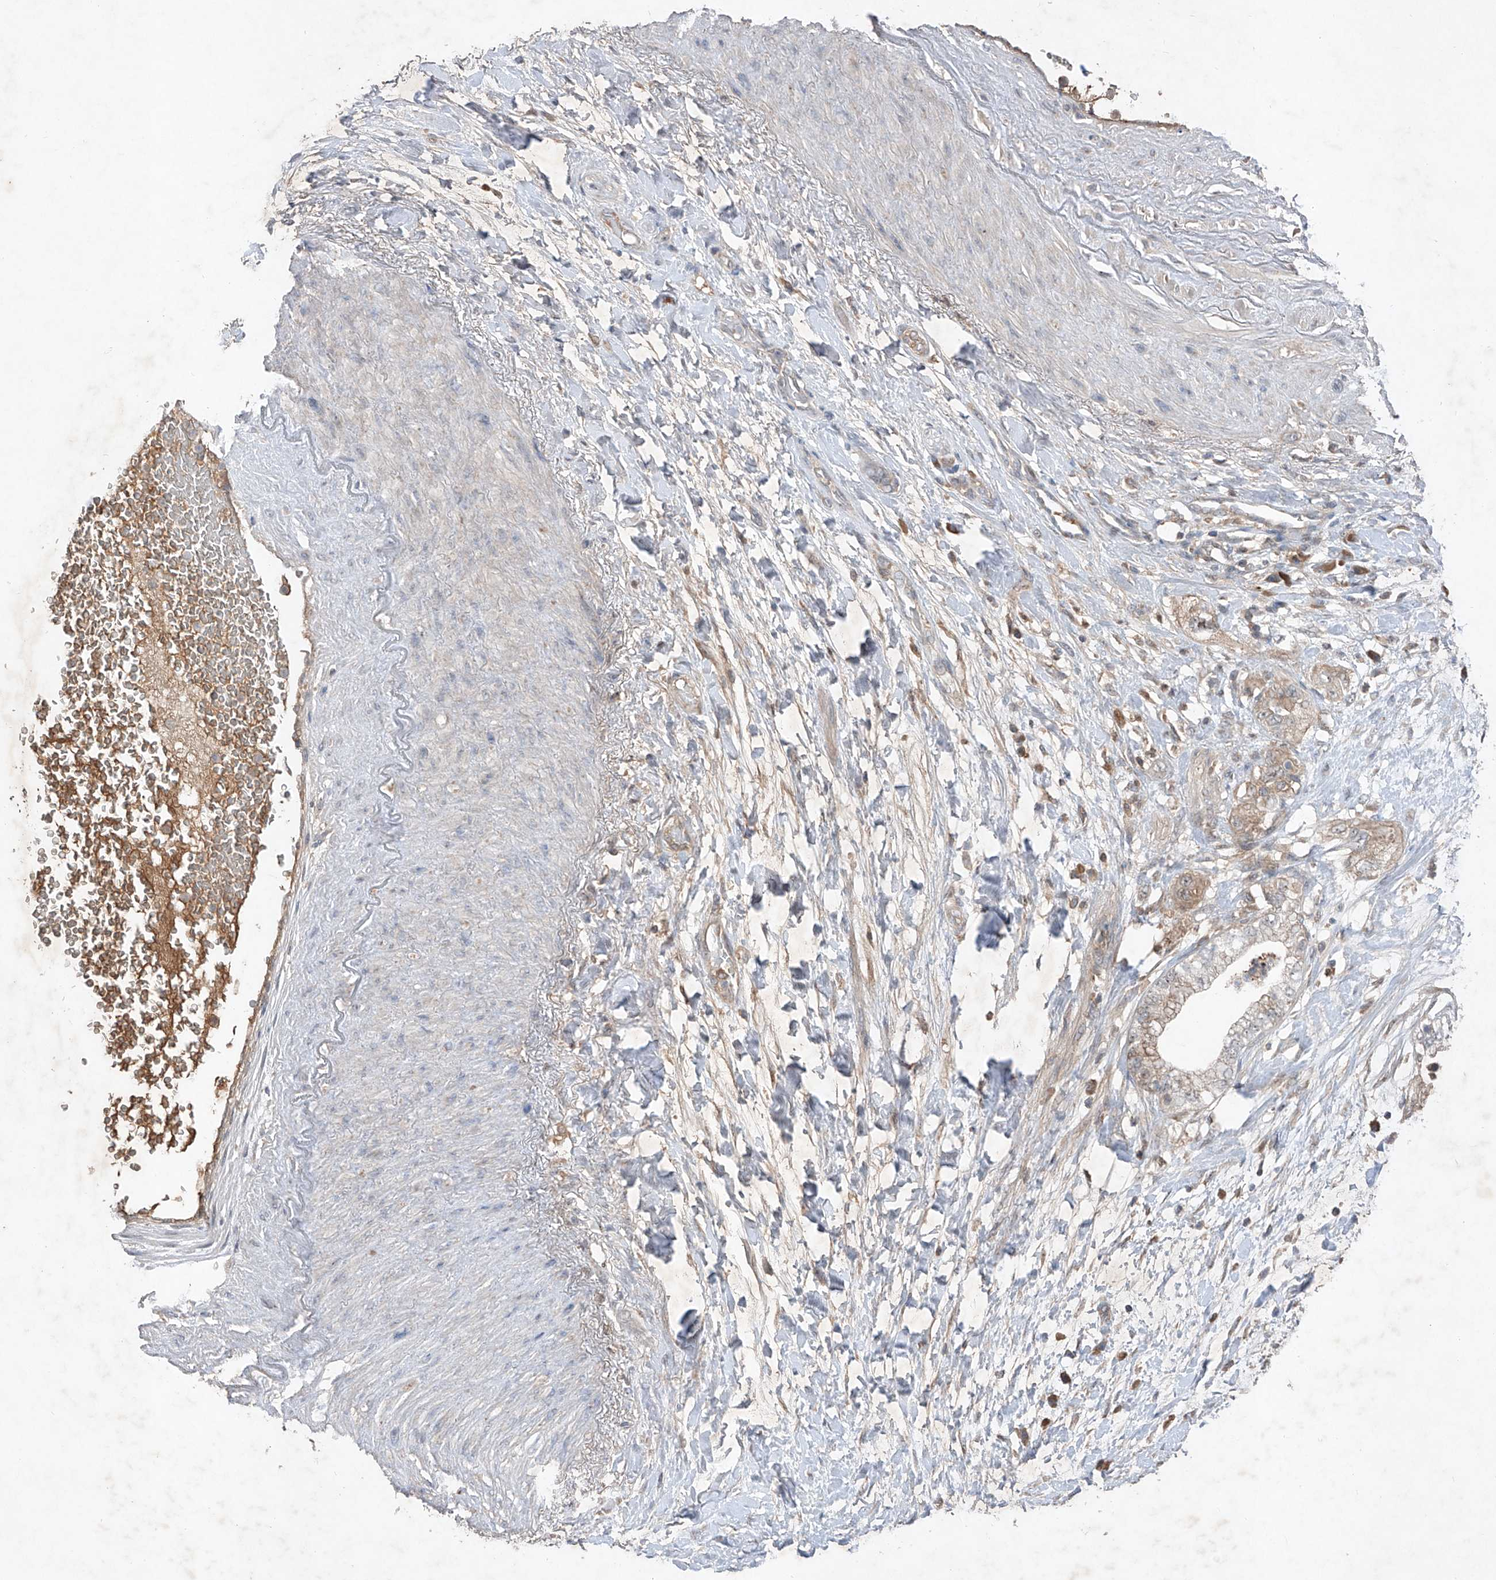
{"staining": {"intensity": "weak", "quantity": "<25%", "location": "cytoplasmic/membranous"}, "tissue": "pancreatic cancer", "cell_type": "Tumor cells", "image_type": "cancer", "snomed": [{"axis": "morphology", "description": "Adenocarcinoma, NOS"}, {"axis": "topography", "description": "Pancreas"}], "caption": "IHC histopathology image of pancreatic cancer (adenocarcinoma) stained for a protein (brown), which displays no positivity in tumor cells. (Brightfield microscopy of DAB (3,3'-diaminobenzidine) IHC at high magnification).", "gene": "FAM135A", "patient": {"sex": "female", "age": 73}}